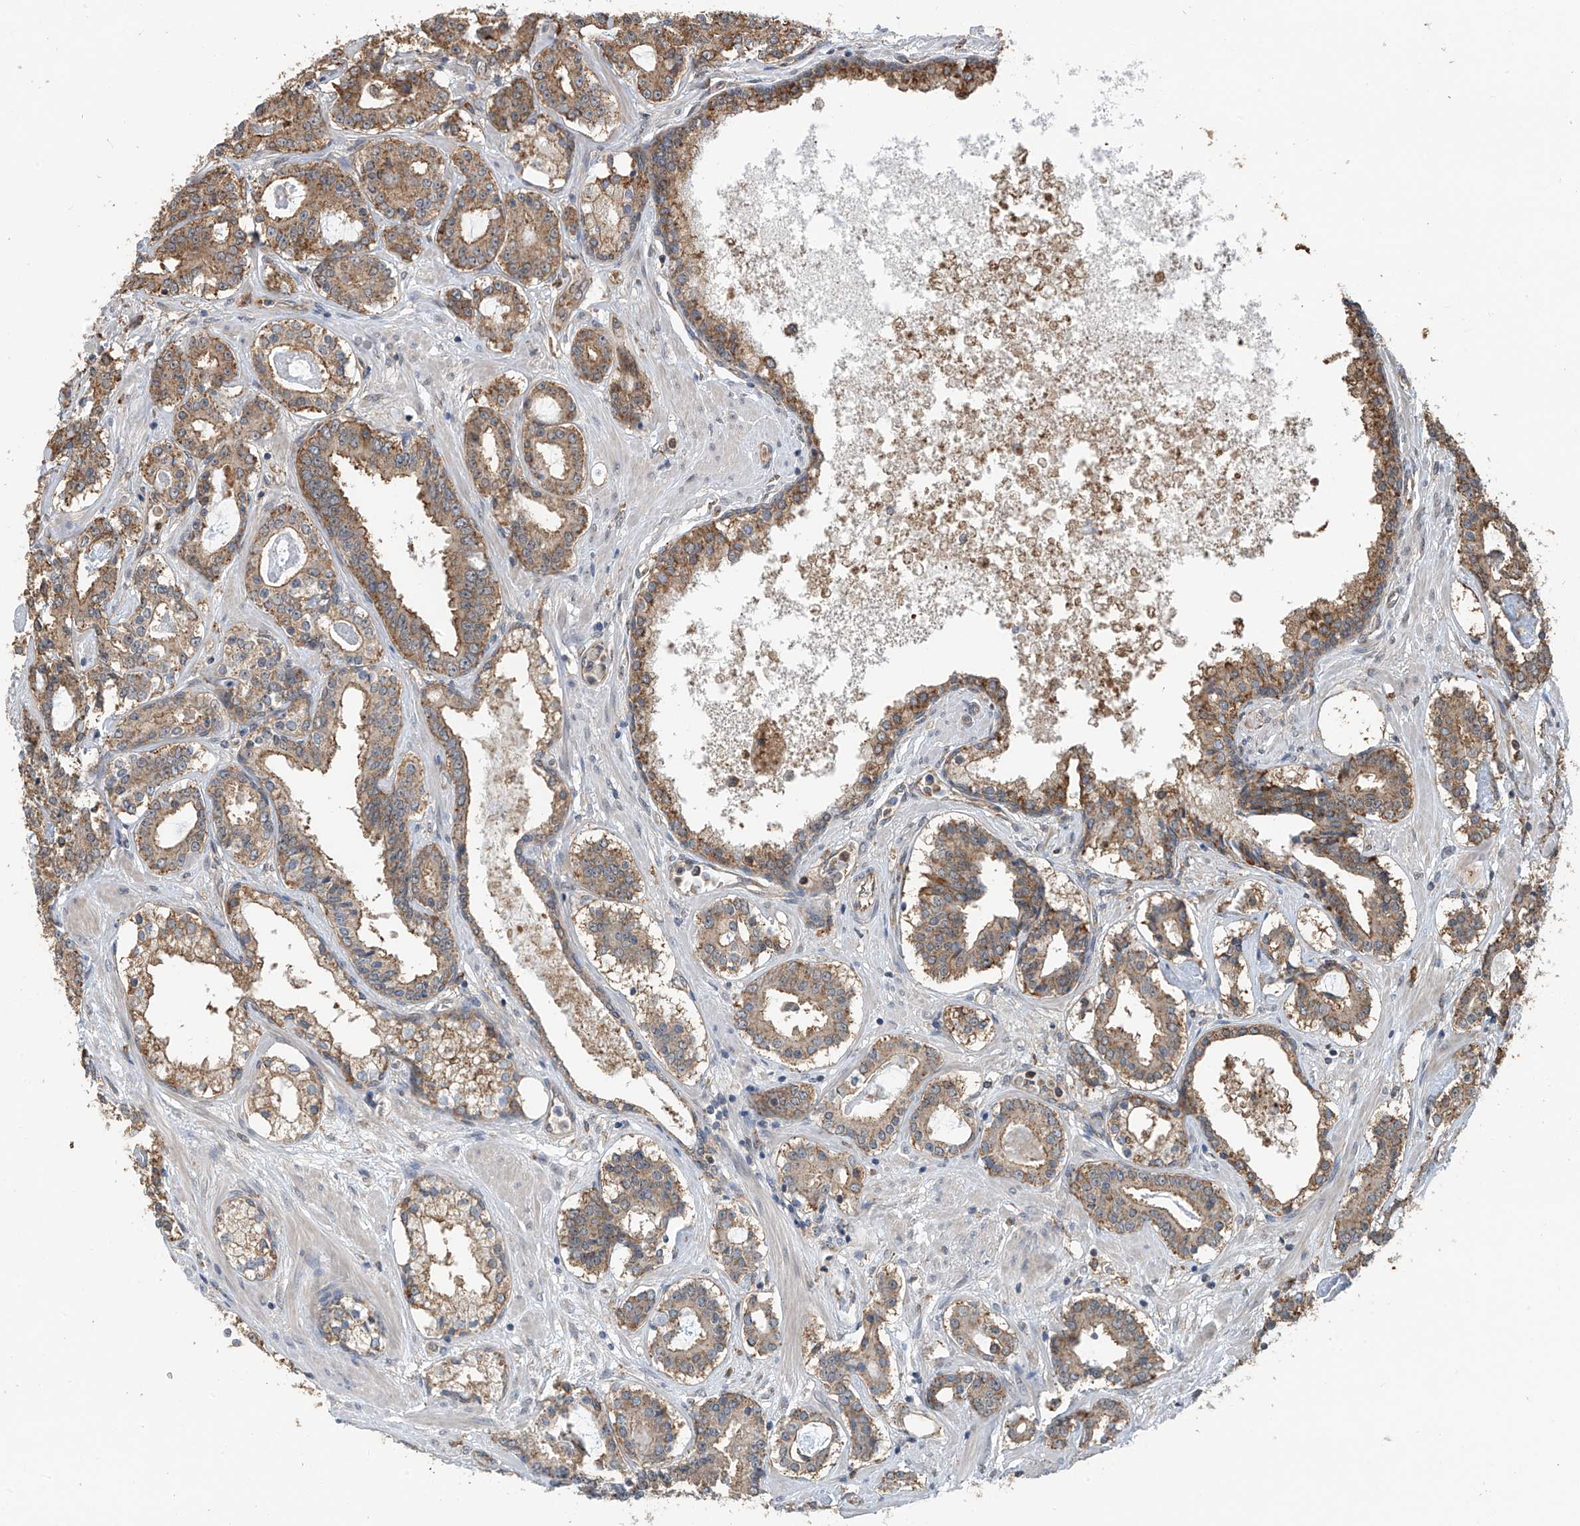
{"staining": {"intensity": "moderate", "quantity": ">75%", "location": "cytoplasmic/membranous"}, "tissue": "prostate cancer", "cell_type": "Tumor cells", "image_type": "cancer", "snomed": [{"axis": "morphology", "description": "Adenocarcinoma, High grade"}, {"axis": "topography", "description": "Prostate"}], "caption": "Immunohistochemical staining of human prostate cancer (adenocarcinoma (high-grade)) exhibits medium levels of moderate cytoplasmic/membranous staining in about >75% of tumor cells. (DAB IHC, brown staining for protein, blue staining for nuclei).", "gene": "ZNF189", "patient": {"sex": "male", "age": 58}}